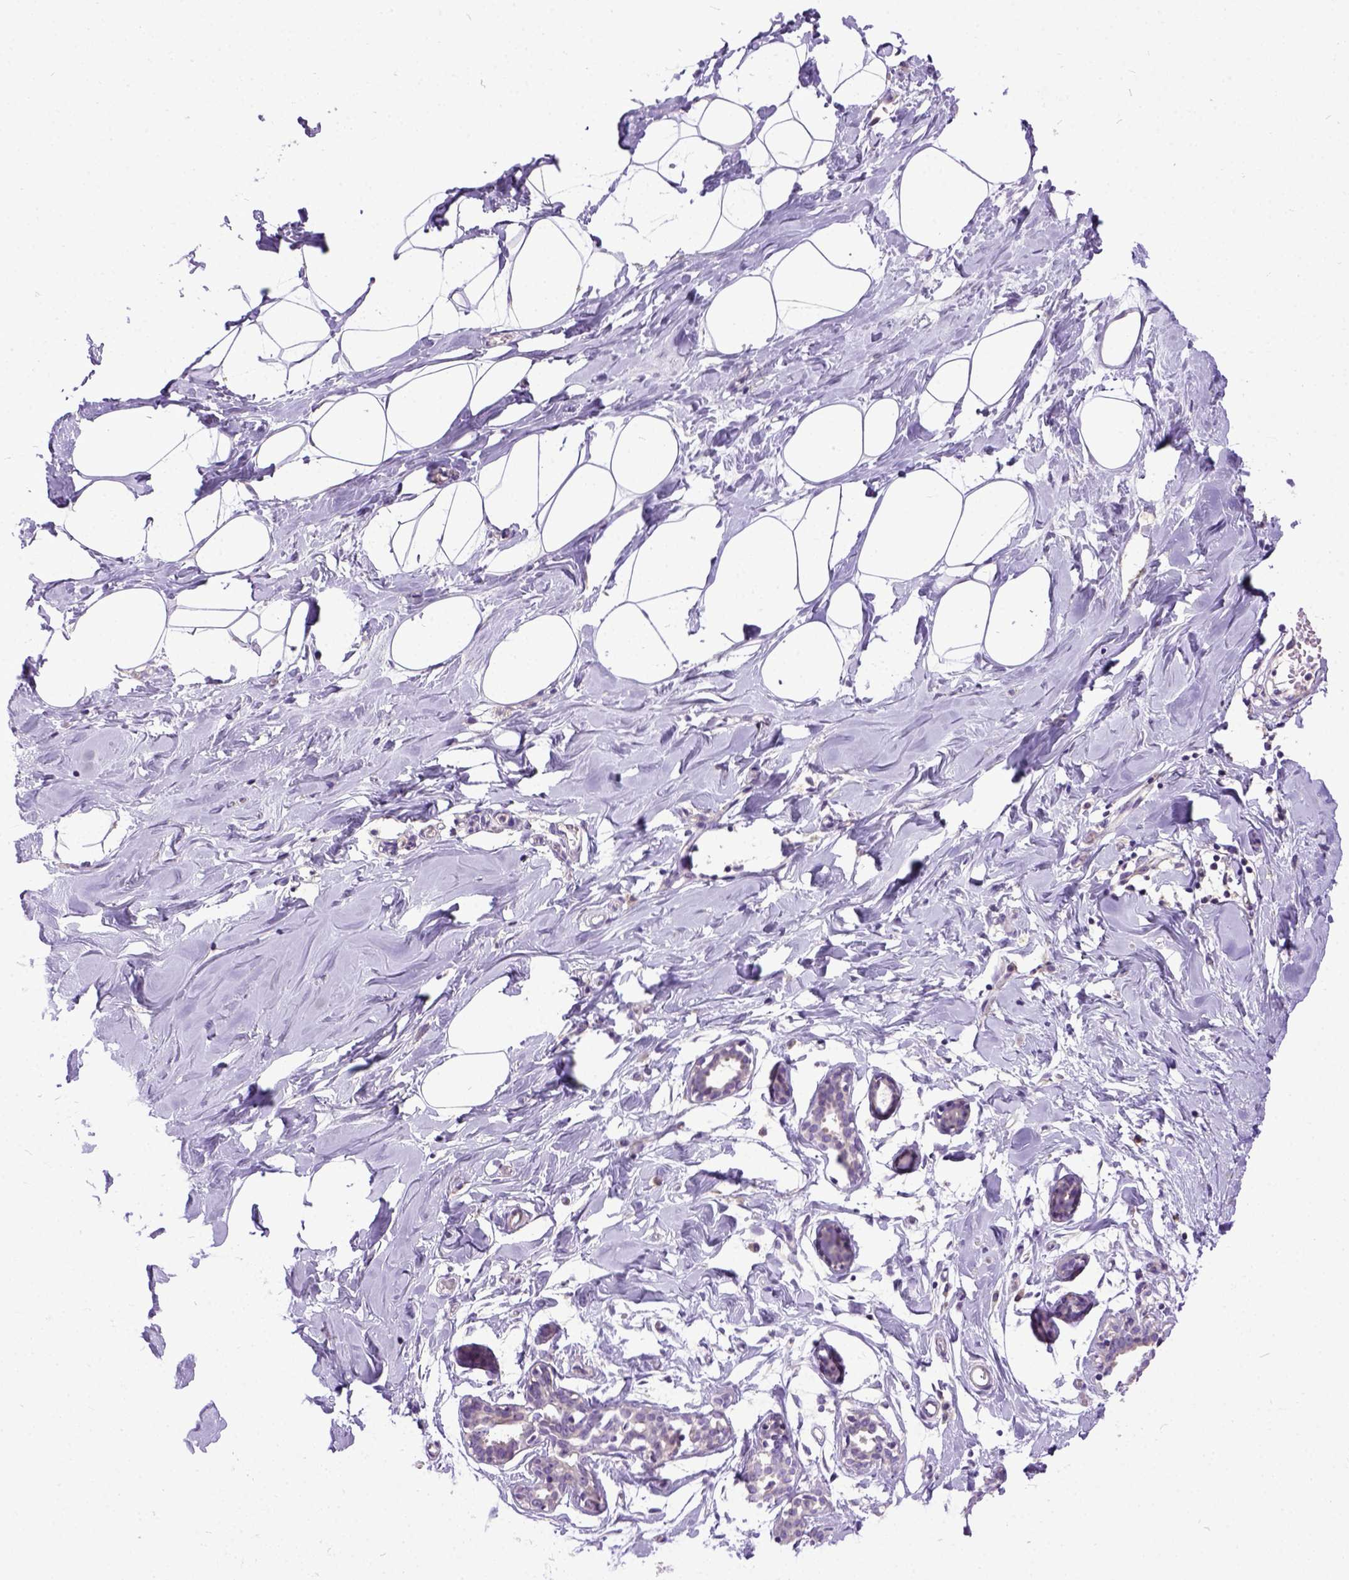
{"staining": {"intensity": "weak", "quantity": ">75%", "location": "nuclear"}, "tissue": "breast", "cell_type": "Adipocytes", "image_type": "normal", "snomed": [{"axis": "morphology", "description": "Normal tissue, NOS"}, {"axis": "topography", "description": "Breast"}], "caption": "A photomicrograph showing weak nuclear positivity in about >75% of adipocytes in unremarkable breast, as visualized by brown immunohistochemical staining.", "gene": "NEK5", "patient": {"sex": "female", "age": 27}}